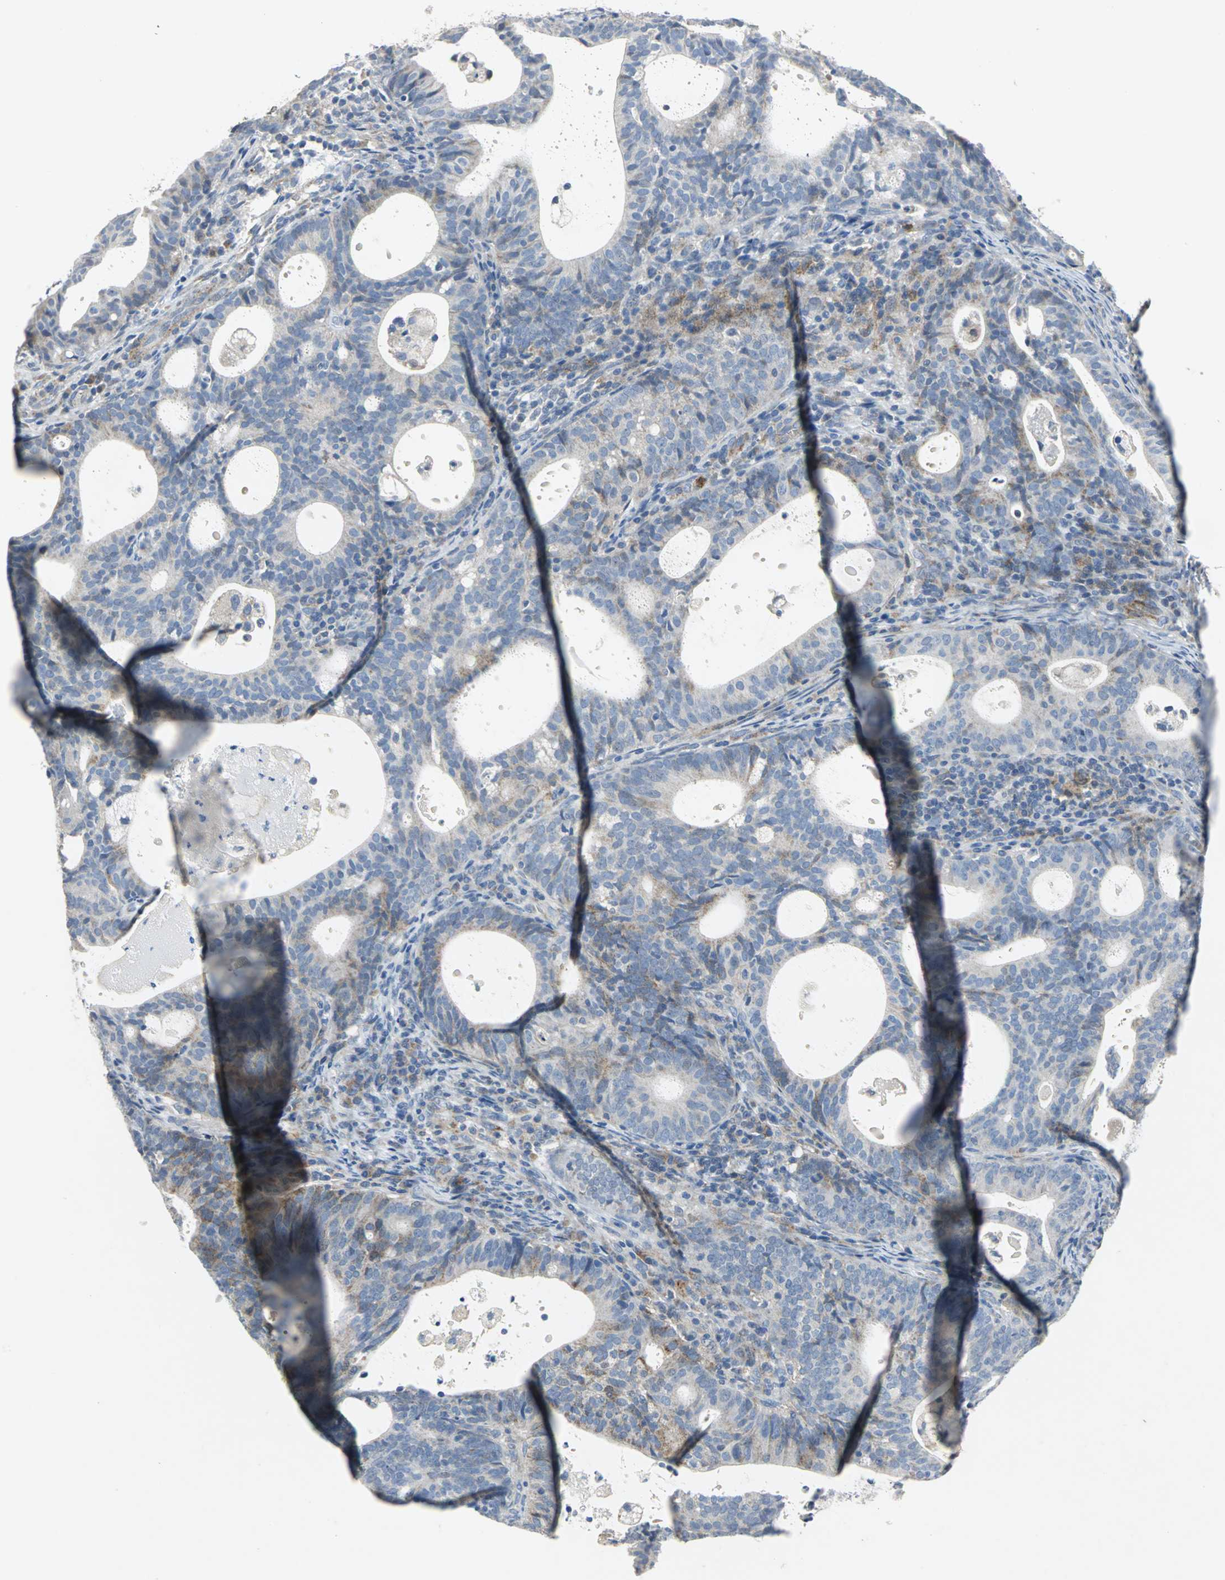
{"staining": {"intensity": "moderate", "quantity": "<25%", "location": "cytoplasmic/membranous"}, "tissue": "endometrial cancer", "cell_type": "Tumor cells", "image_type": "cancer", "snomed": [{"axis": "morphology", "description": "Adenocarcinoma, NOS"}, {"axis": "topography", "description": "Uterus"}], "caption": "Moderate cytoplasmic/membranous expression is seen in approximately <25% of tumor cells in endometrial adenocarcinoma.", "gene": "SPPL2B", "patient": {"sex": "female", "age": 83}}